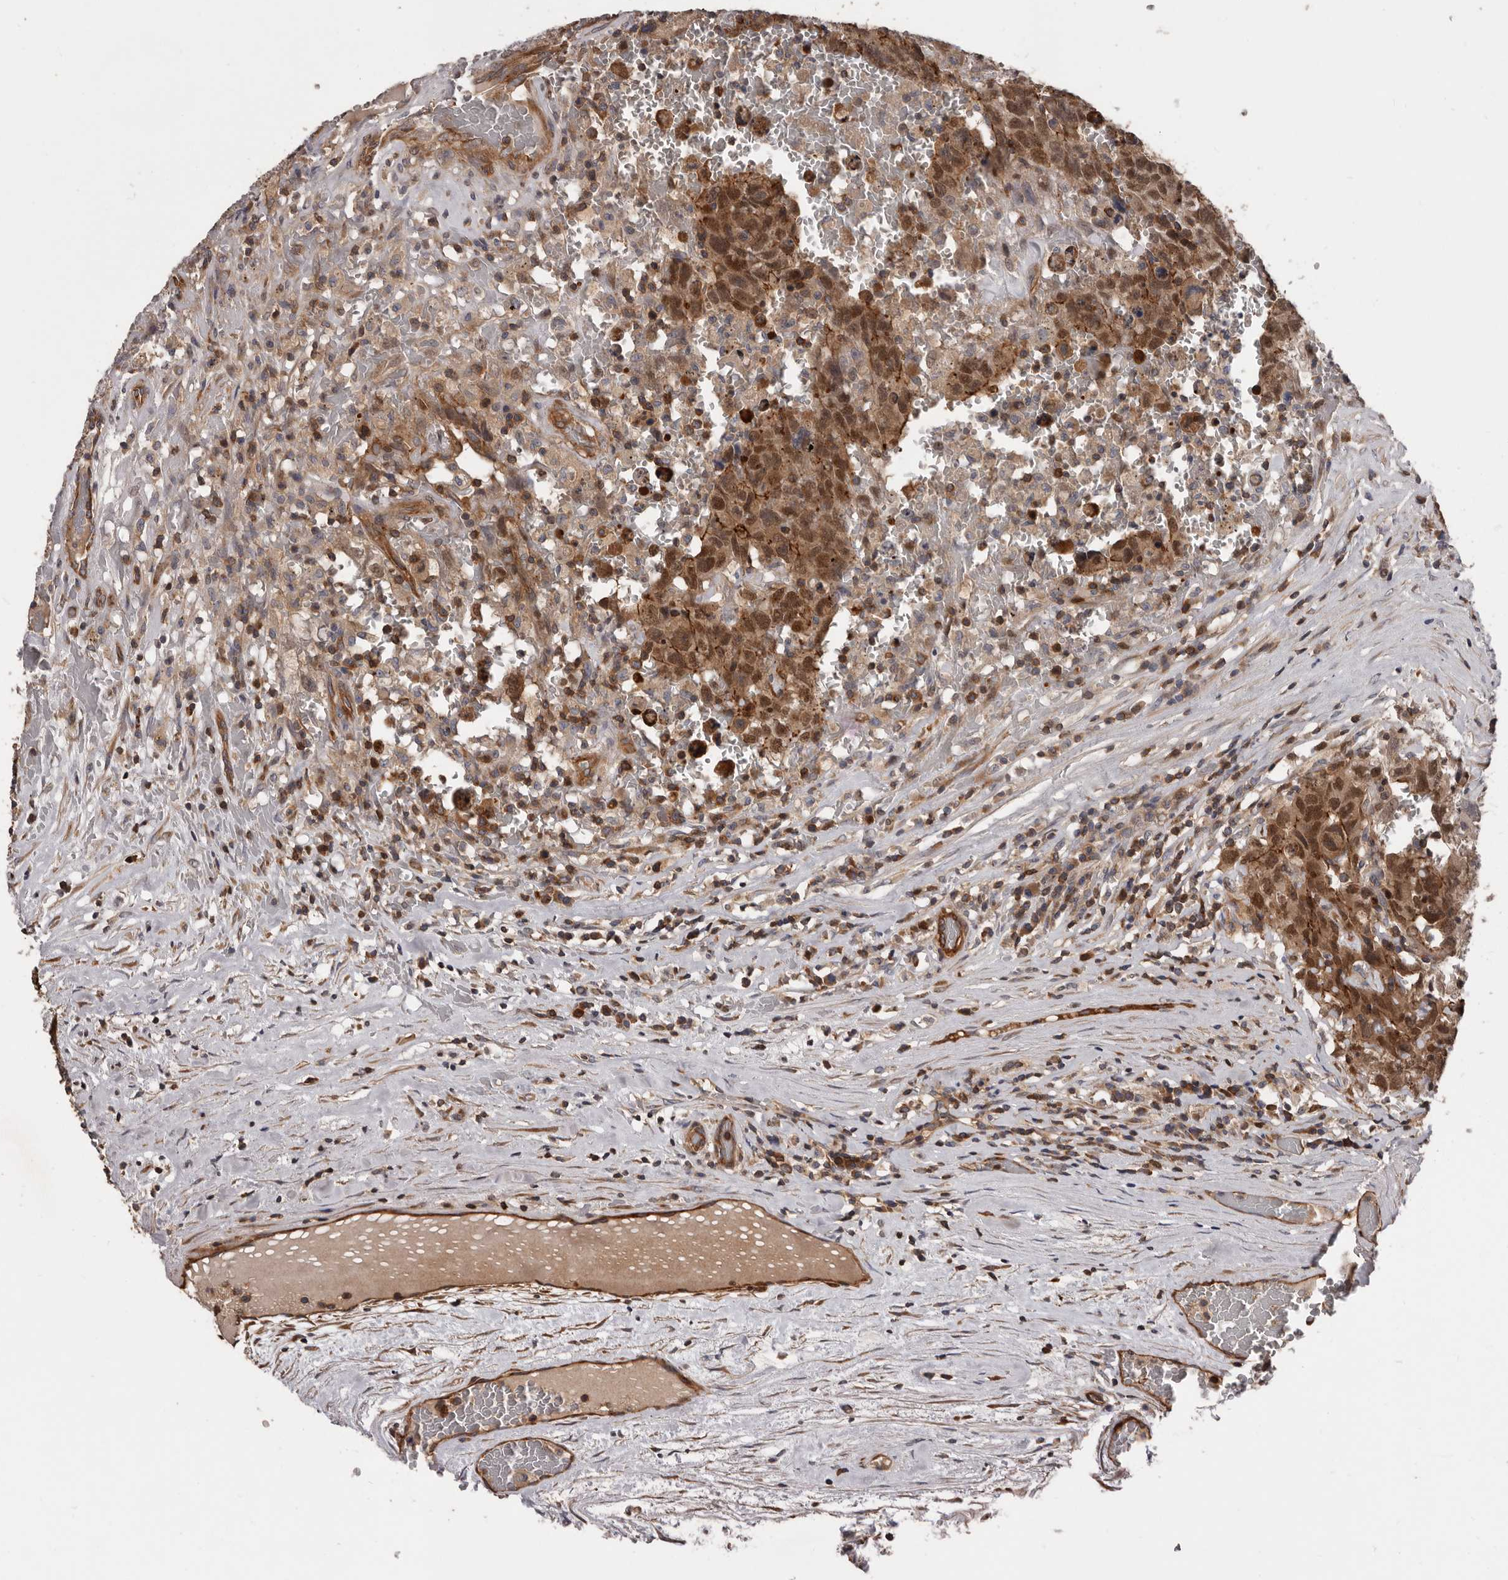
{"staining": {"intensity": "strong", "quantity": ">75%", "location": "cytoplasmic/membranous,nuclear"}, "tissue": "testis cancer", "cell_type": "Tumor cells", "image_type": "cancer", "snomed": [{"axis": "morphology", "description": "Carcinoma, Embryonal, NOS"}, {"axis": "topography", "description": "Testis"}], "caption": "Immunohistochemistry photomicrograph of human embryonal carcinoma (testis) stained for a protein (brown), which reveals high levels of strong cytoplasmic/membranous and nuclear expression in about >75% of tumor cells.", "gene": "PNRC2", "patient": {"sex": "male", "age": 26}}